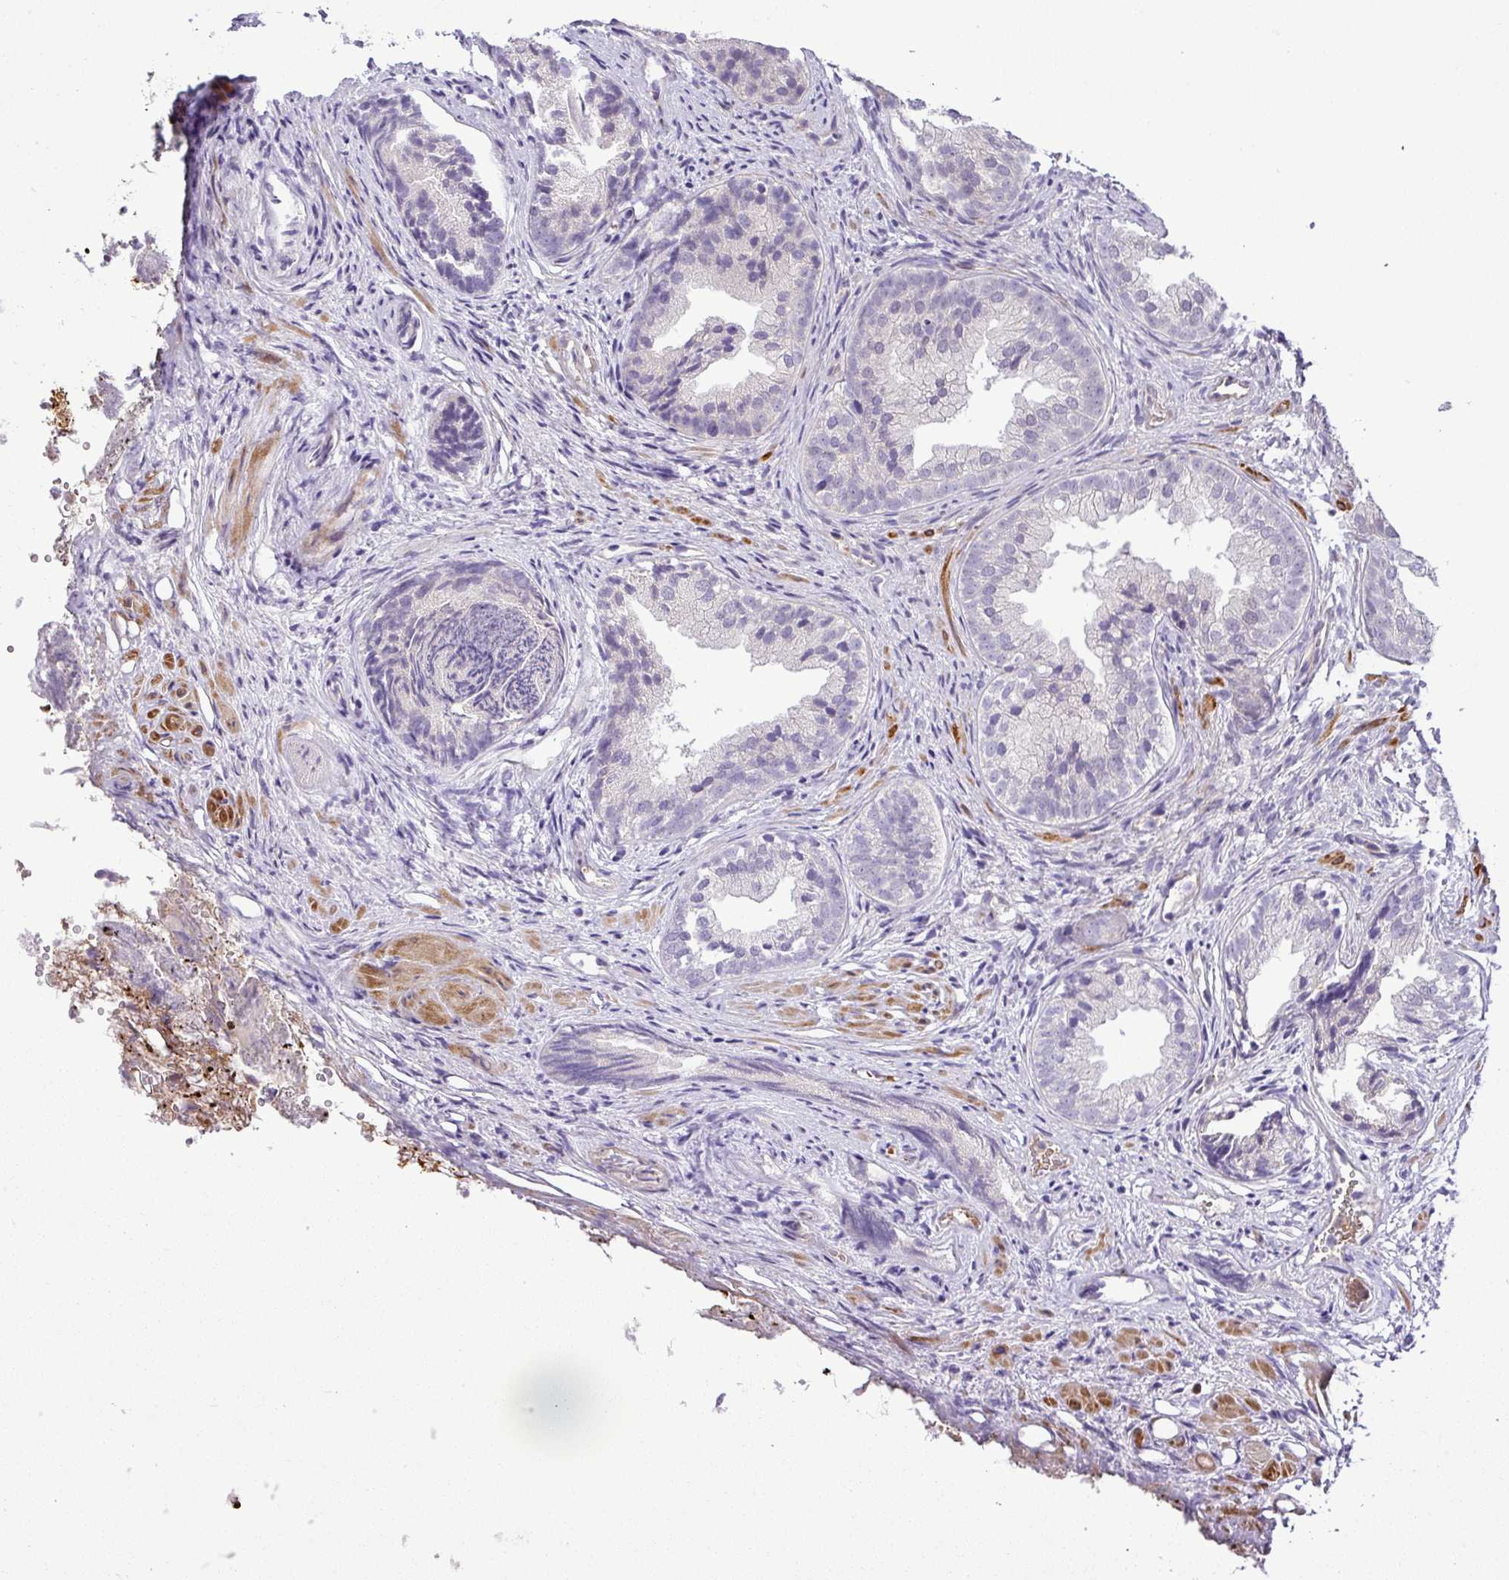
{"staining": {"intensity": "negative", "quantity": "none", "location": "none"}, "tissue": "prostate", "cell_type": "Glandular cells", "image_type": "normal", "snomed": [{"axis": "morphology", "description": "Normal tissue, NOS"}, {"axis": "topography", "description": "Prostate"}], "caption": "Protein analysis of unremarkable prostate demonstrates no significant expression in glandular cells. (Immunohistochemistry, brightfield microscopy, high magnification).", "gene": "NBEAL2", "patient": {"sex": "male", "age": 76}}